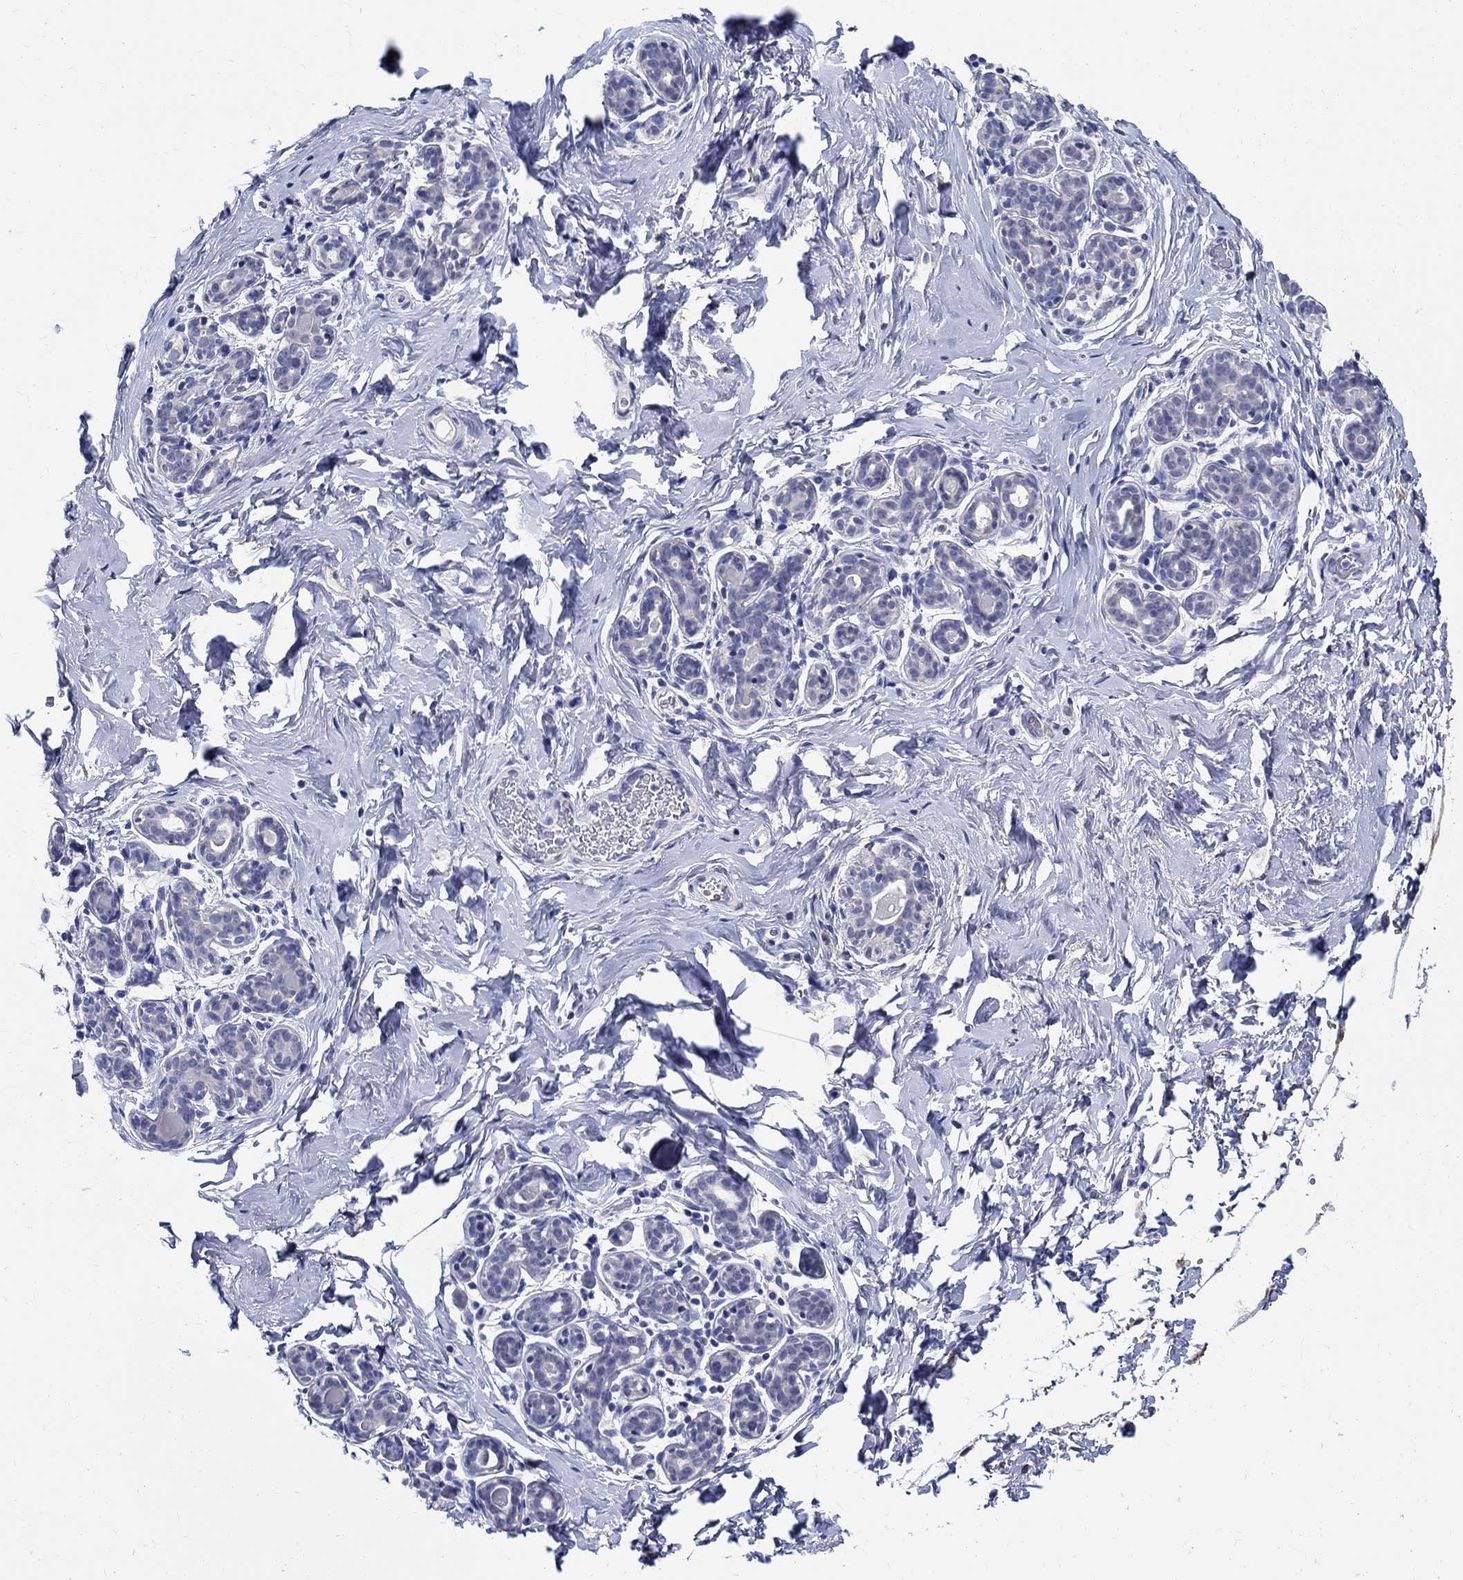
{"staining": {"intensity": "negative", "quantity": "none", "location": "none"}, "tissue": "breast", "cell_type": "Adipocytes", "image_type": "normal", "snomed": [{"axis": "morphology", "description": "Normal tissue, NOS"}, {"axis": "topography", "description": "Skin"}, {"axis": "topography", "description": "Breast"}], "caption": "IHC image of benign breast: human breast stained with DAB shows no significant protein expression in adipocytes. The staining was performed using DAB (3,3'-diaminobenzidine) to visualize the protein expression in brown, while the nuclei were stained in blue with hematoxylin (Magnification: 20x).", "gene": "SOX2", "patient": {"sex": "female", "age": 43}}